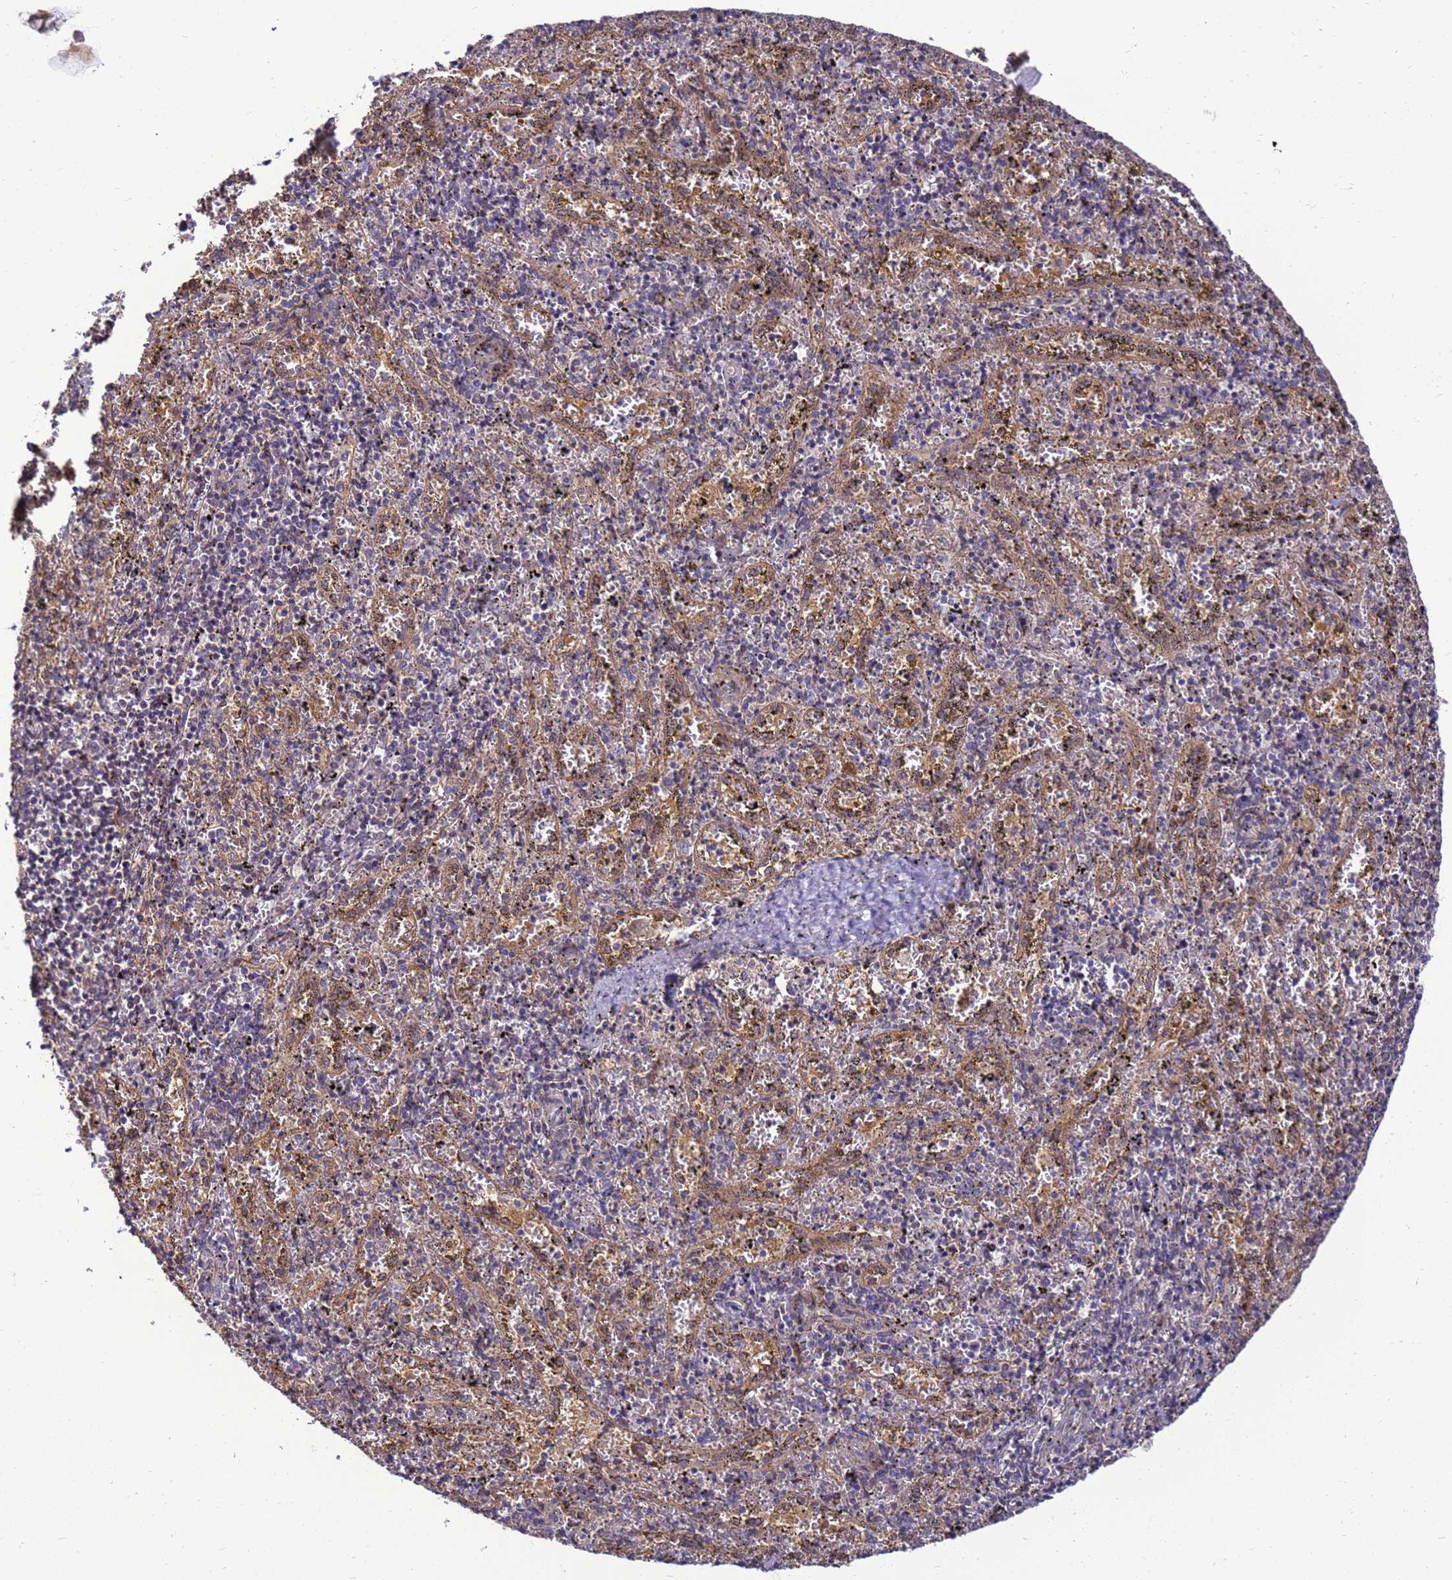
{"staining": {"intensity": "negative", "quantity": "none", "location": "none"}, "tissue": "spleen", "cell_type": "Cells in red pulp", "image_type": "normal", "snomed": [{"axis": "morphology", "description": "Normal tissue, NOS"}, {"axis": "topography", "description": "Spleen"}], "caption": "DAB (3,3'-diaminobenzidine) immunohistochemical staining of benign spleen demonstrates no significant positivity in cells in red pulp.", "gene": "ENOPH1", "patient": {"sex": "male", "age": 11}}